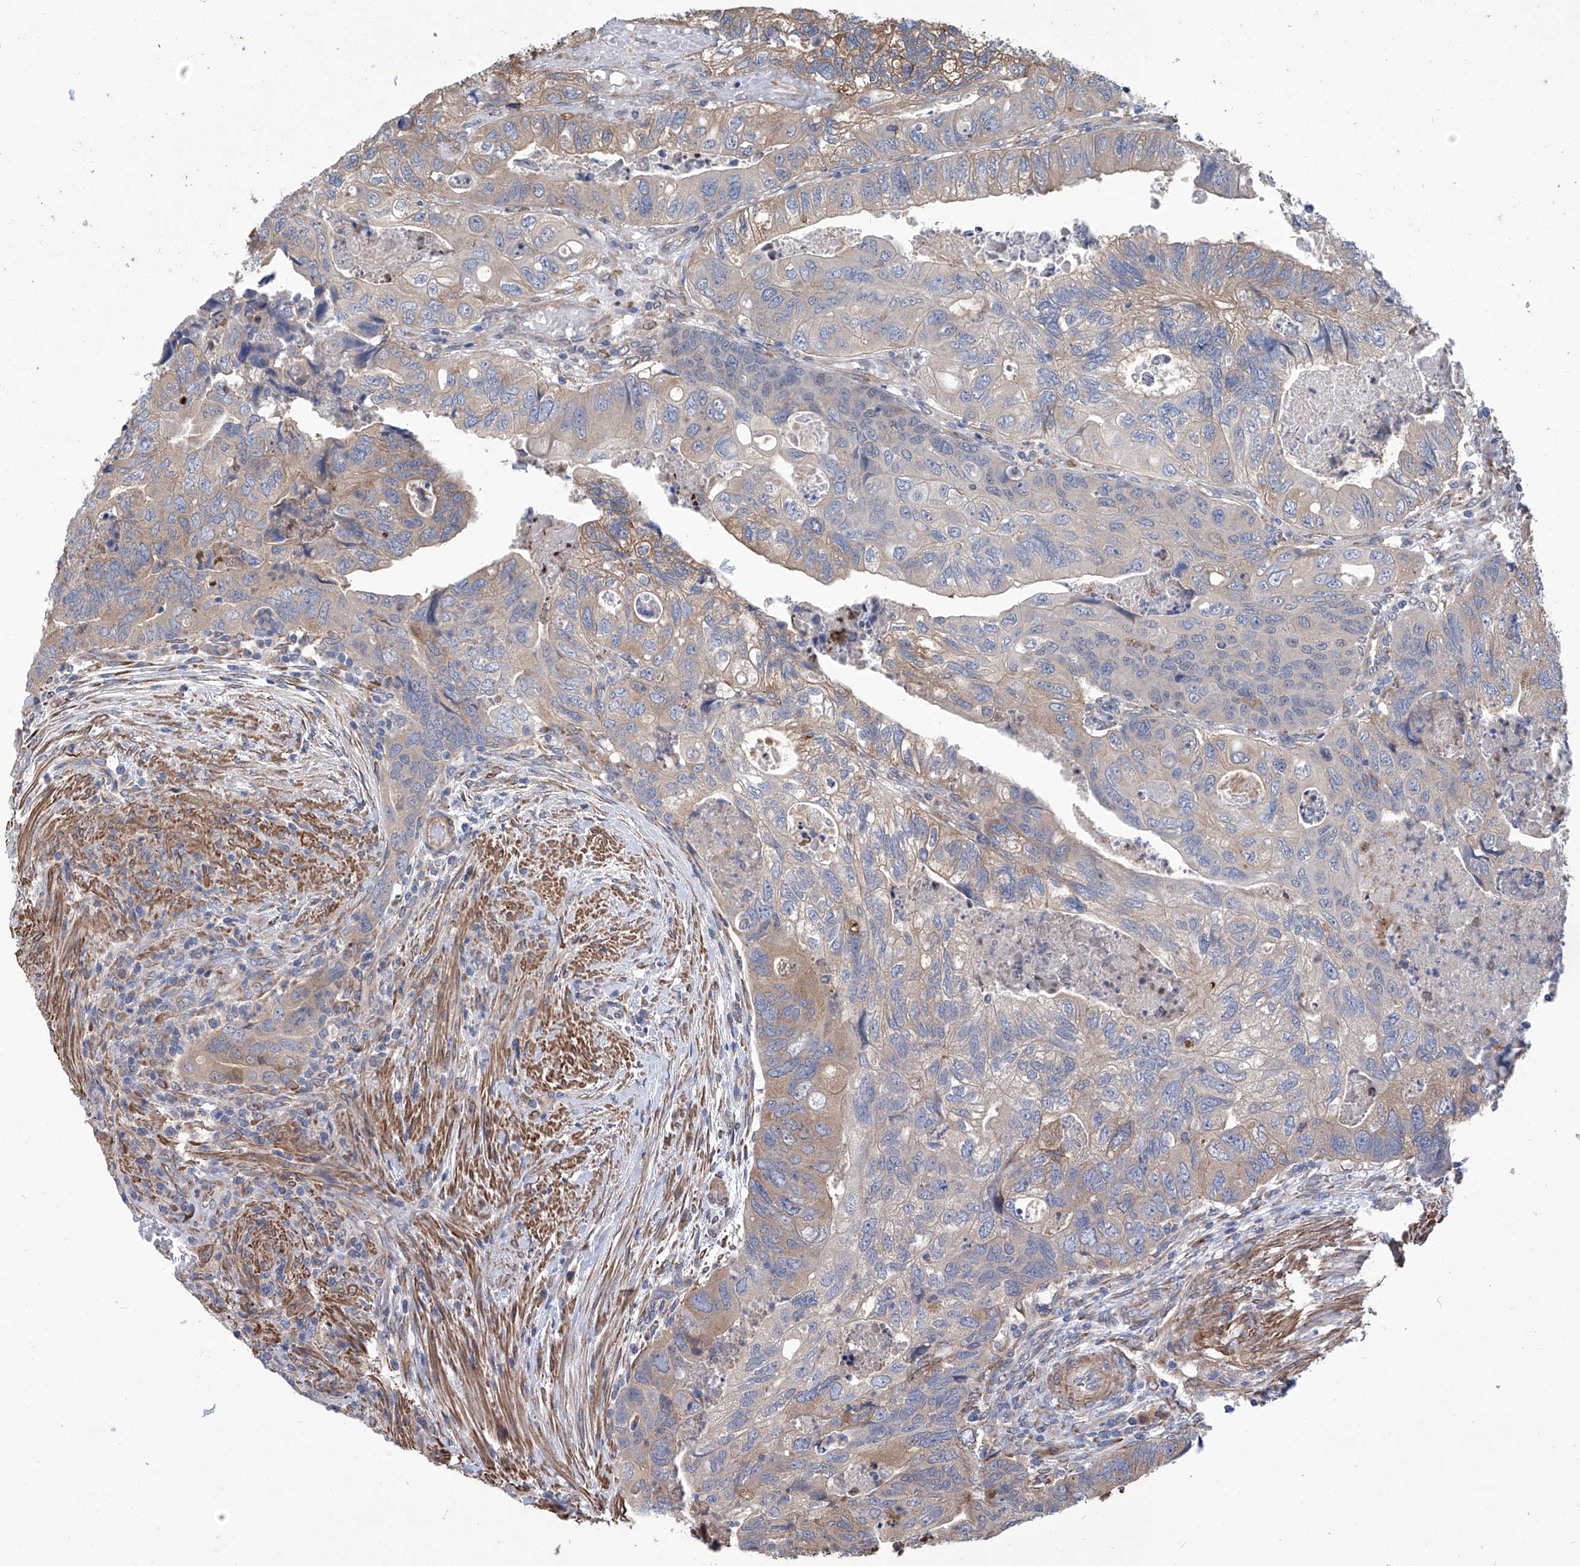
{"staining": {"intensity": "moderate", "quantity": "<25%", "location": "cytoplasmic/membranous"}, "tissue": "colorectal cancer", "cell_type": "Tumor cells", "image_type": "cancer", "snomed": [{"axis": "morphology", "description": "Adenocarcinoma, NOS"}, {"axis": "topography", "description": "Rectum"}], "caption": "Immunohistochemistry (IHC) image of colorectal cancer (adenocarcinoma) stained for a protein (brown), which demonstrates low levels of moderate cytoplasmic/membranous expression in about <25% of tumor cells.", "gene": "SMS", "patient": {"sex": "male", "age": 63}}